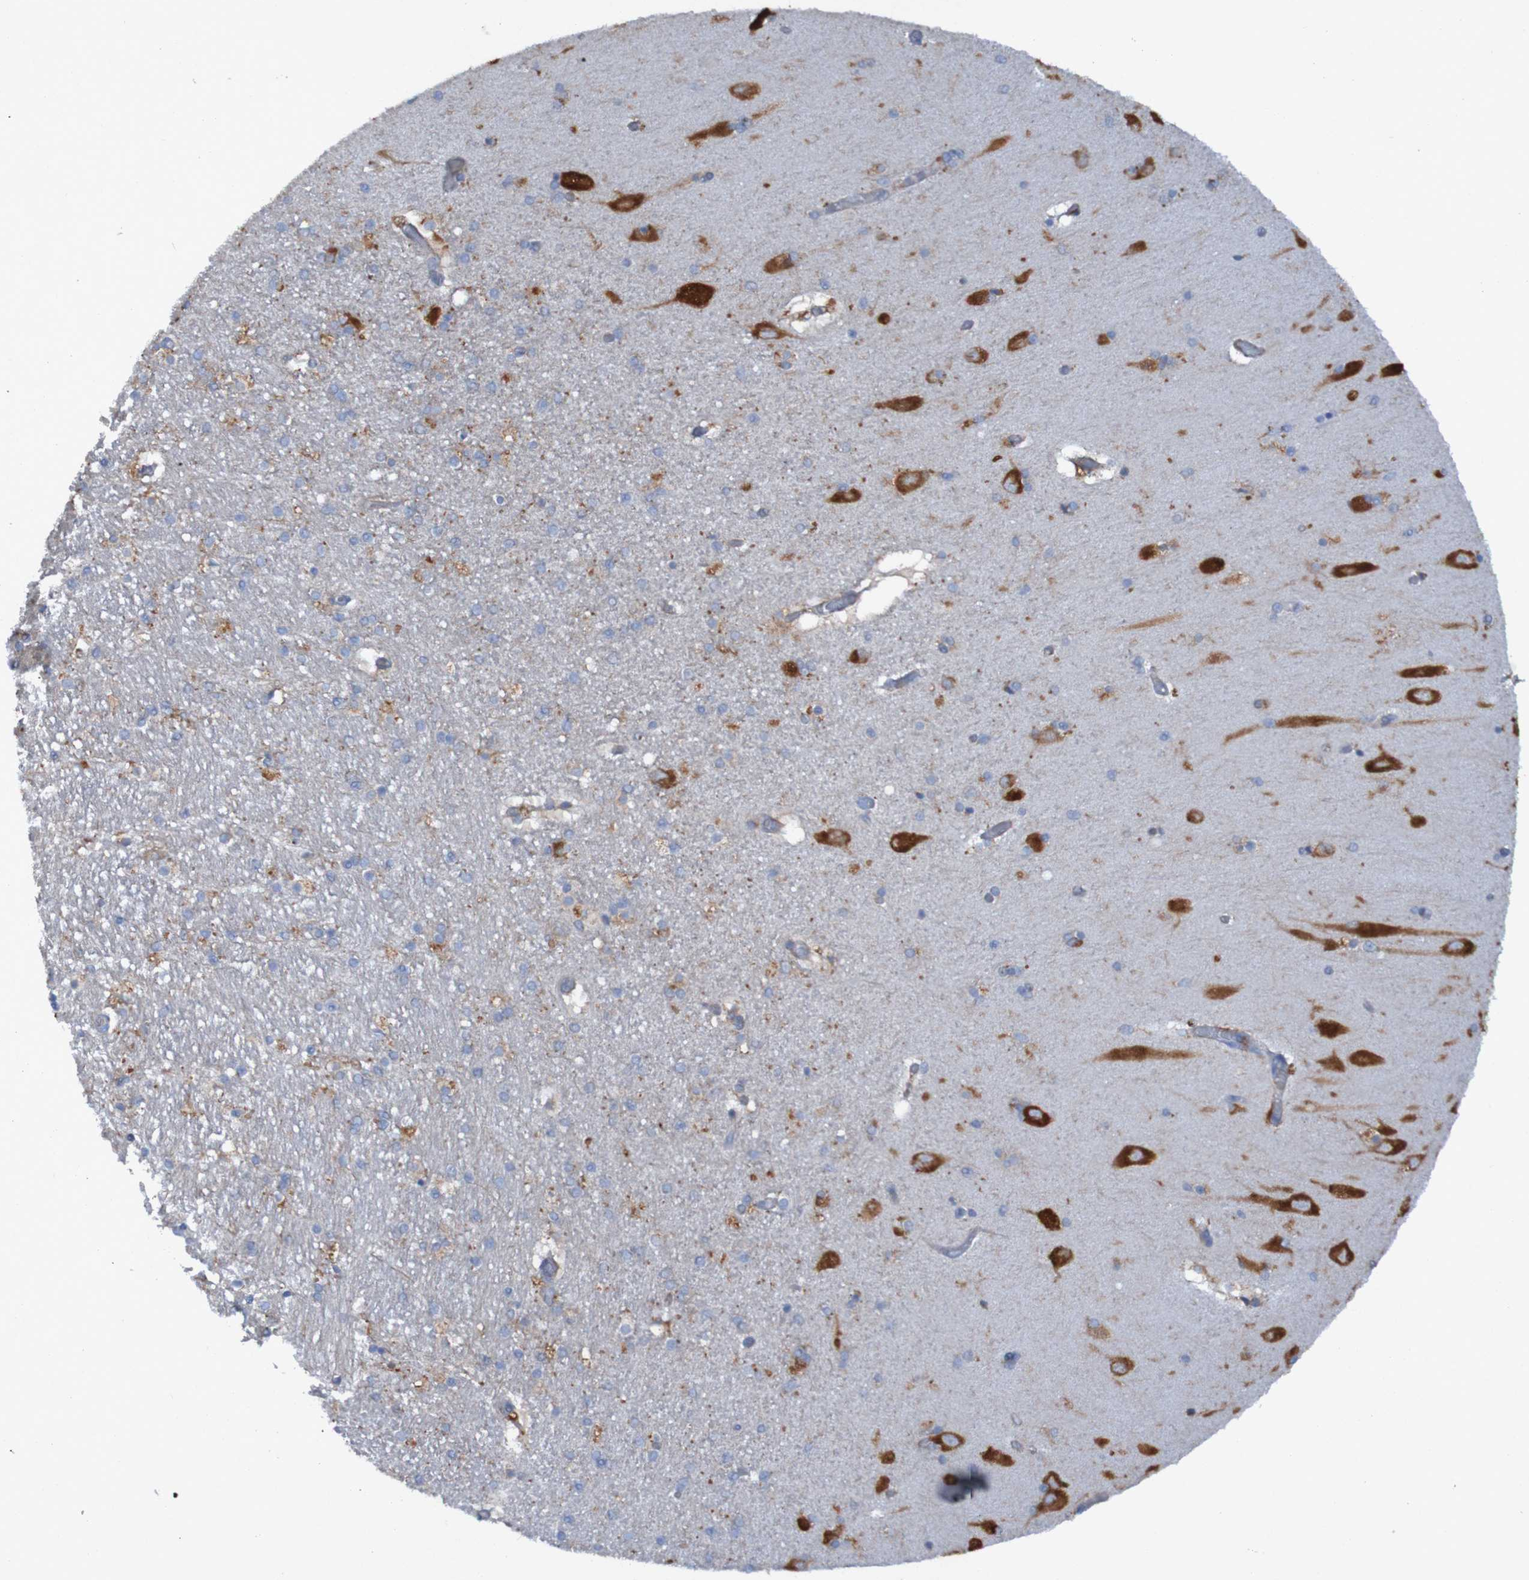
{"staining": {"intensity": "weak", "quantity": "<25%", "location": "cytoplasmic/membranous"}, "tissue": "hippocampus", "cell_type": "Glial cells", "image_type": "normal", "snomed": [{"axis": "morphology", "description": "Normal tissue, NOS"}, {"axis": "topography", "description": "Hippocampus"}], "caption": "DAB (3,3'-diaminobenzidine) immunohistochemical staining of benign human hippocampus demonstrates no significant staining in glial cells.", "gene": "RPL10L", "patient": {"sex": "female", "age": 54}}